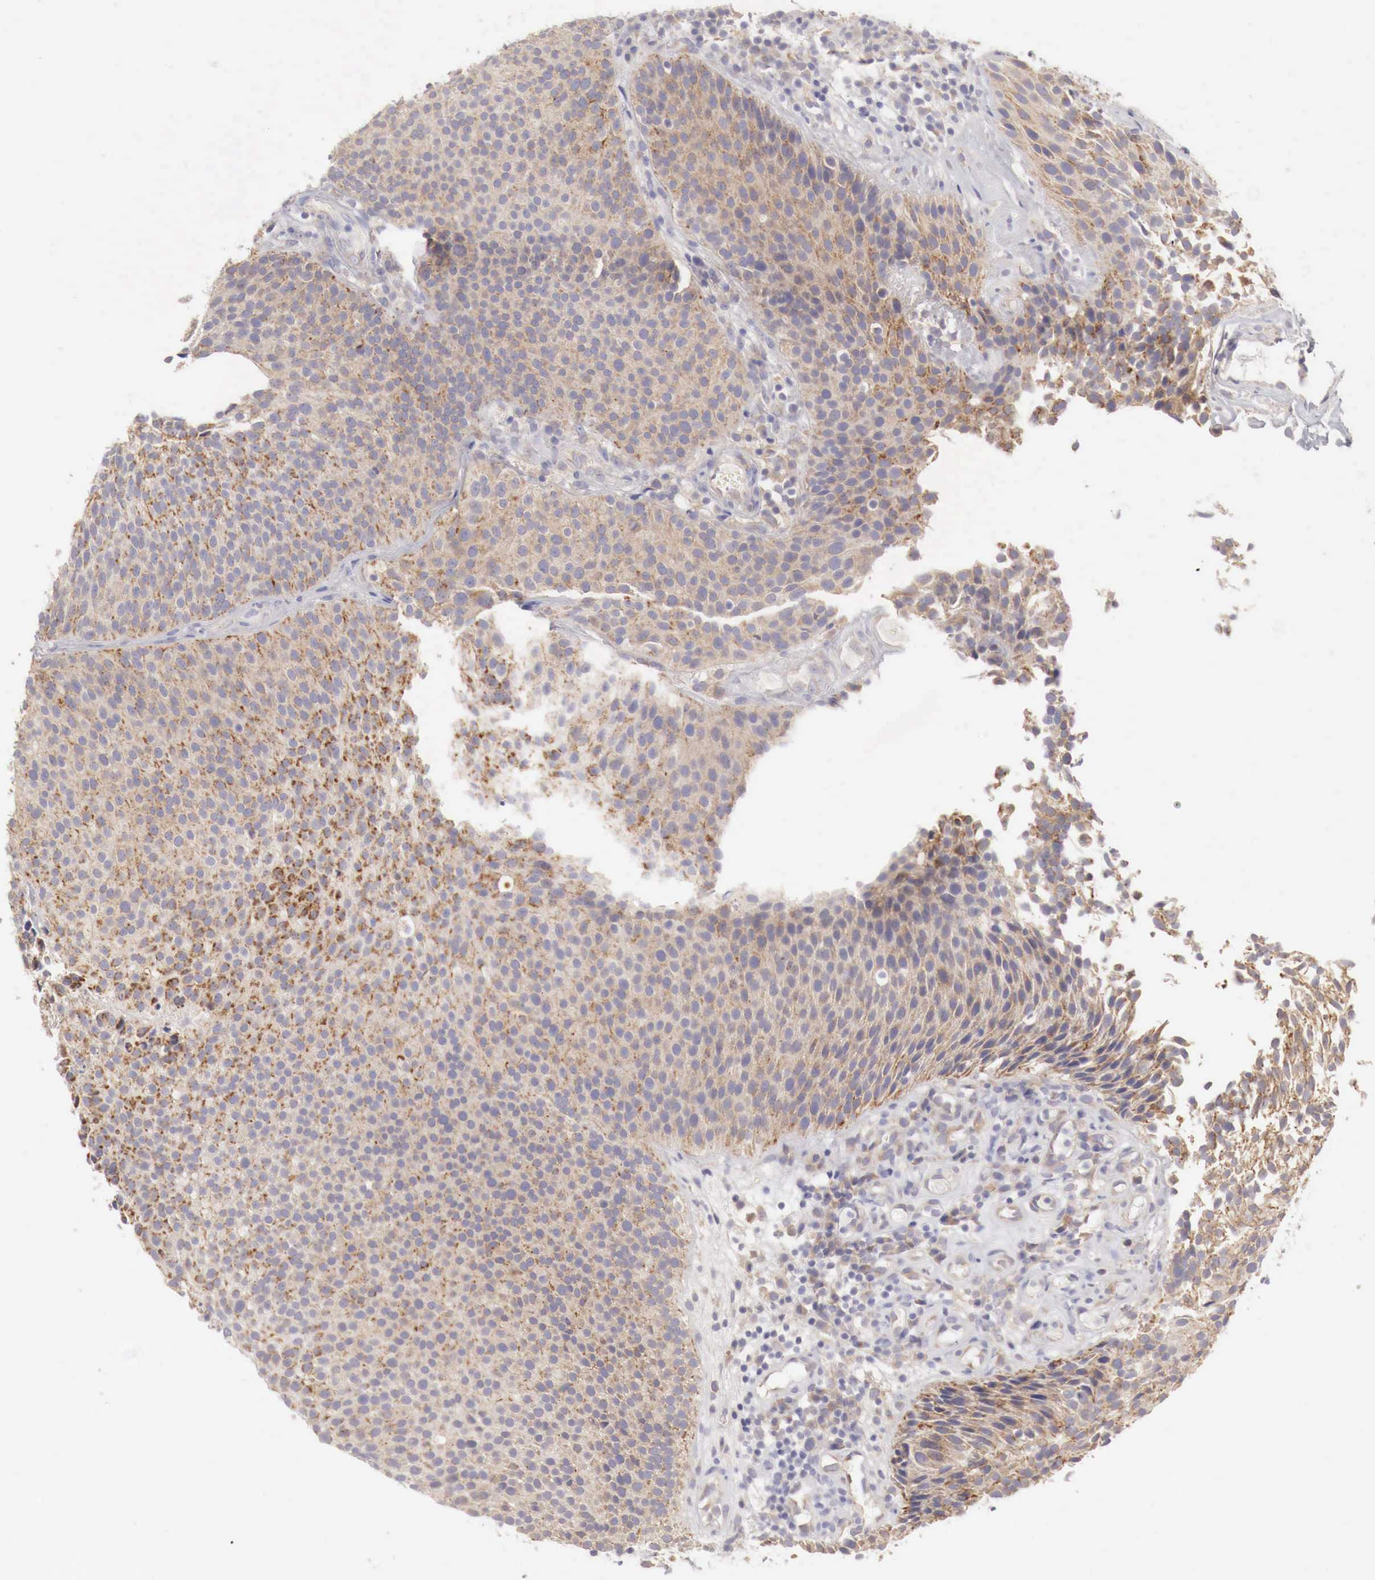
{"staining": {"intensity": "moderate", "quantity": ">75%", "location": "cytoplasmic/membranous"}, "tissue": "urothelial cancer", "cell_type": "Tumor cells", "image_type": "cancer", "snomed": [{"axis": "morphology", "description": "Urothelial carcinoma, Low grade"}, {"axis": "topography", "description": "Urinary bladder"}], "caption": "IHC histopathology image of urothelial cancer stained for a protein (brown), which displays medium levels of moderate cytoplasmic/membranous positivity in approximately >75% of tumor cells.", "gene": "NSDHL", "patient": {"sex": "male", "age": 85}}